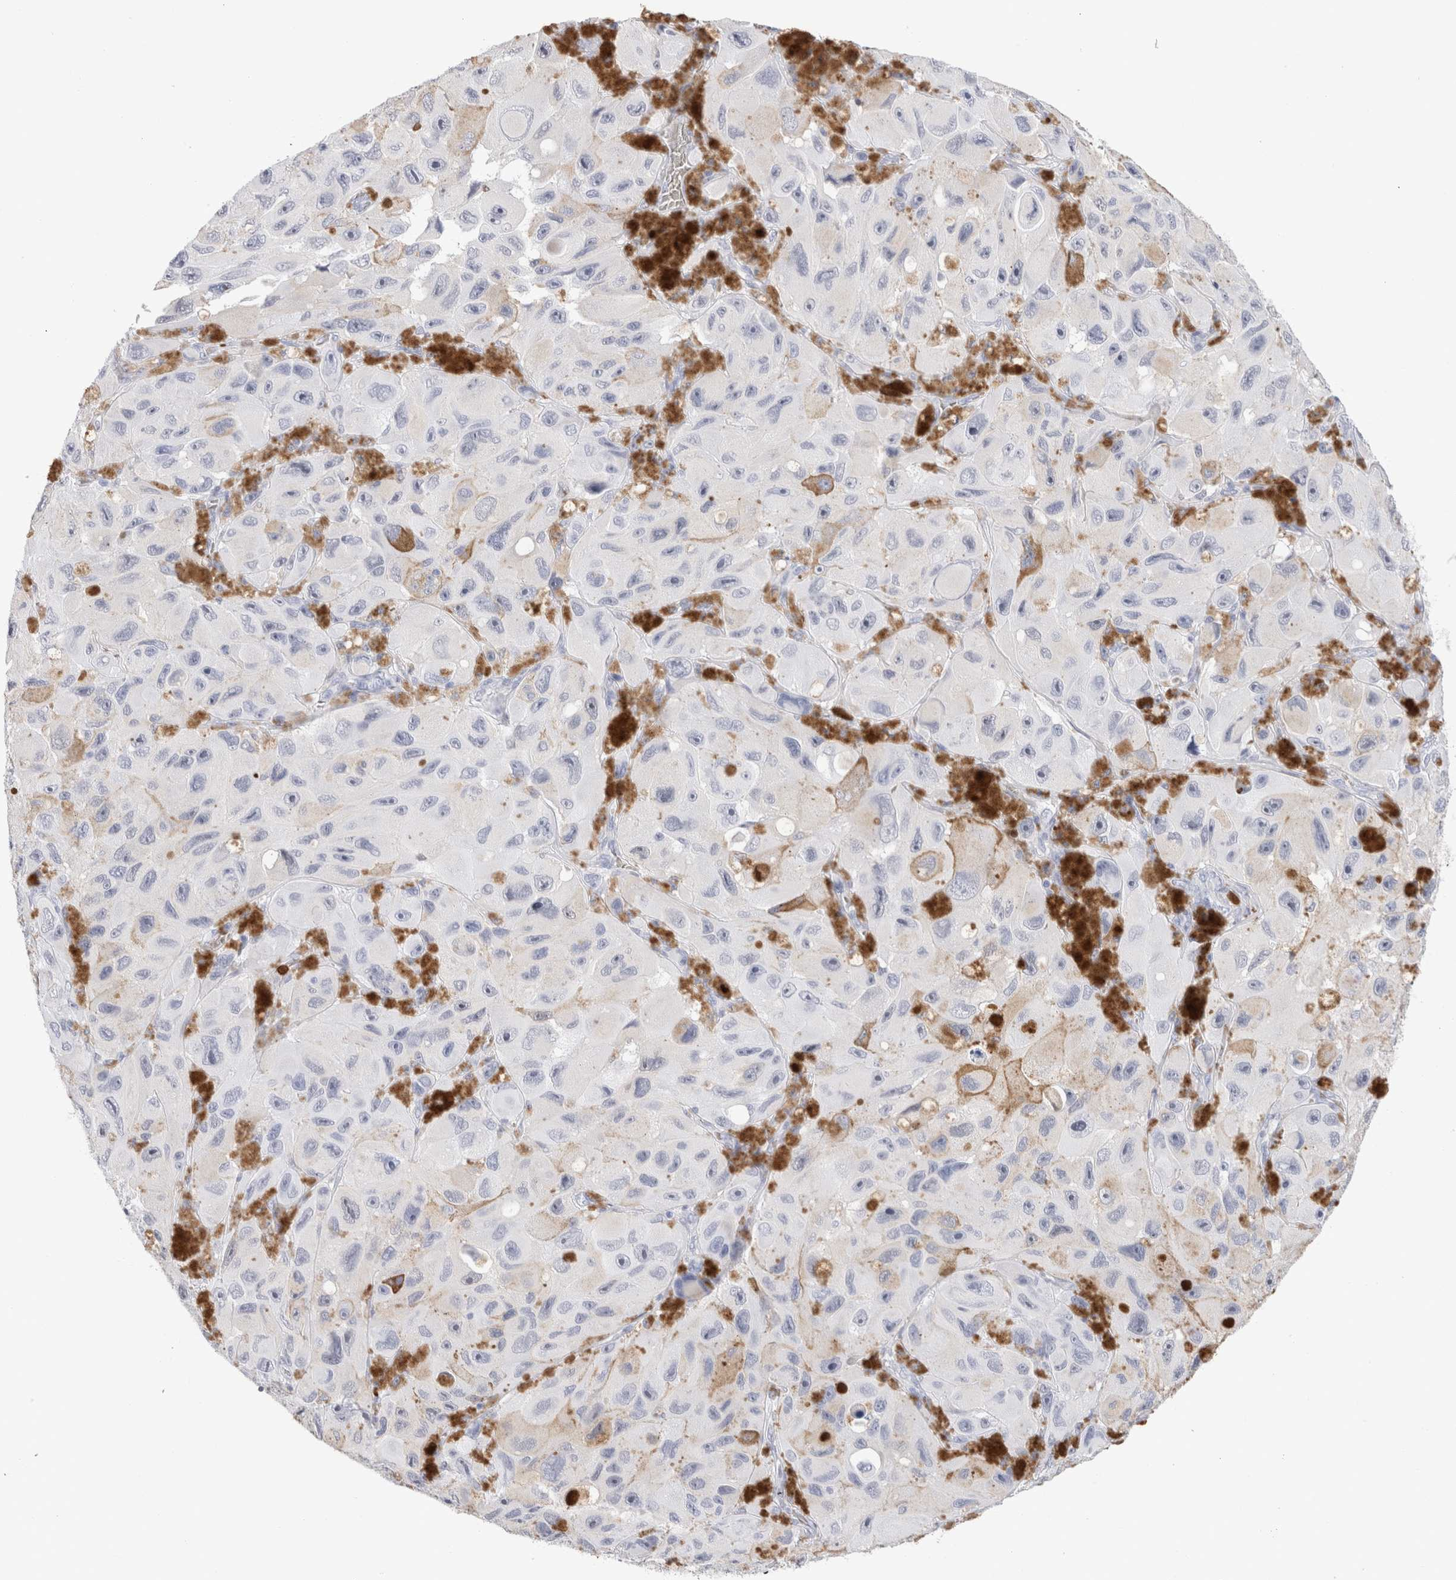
{"staining": {"intensity": "negative", "quantity": "none", "location": "none"}, "tissue": "melanoma", "cell_type": "Tumor cells", "image_type": "cancer", "snomed": [{"axis": "morphology", "description": "Malignant melanoma, NOS"}, {"axis": "topography", "description": "Skin"}], "caption": "There is no significant staining in tumor cells of malignant melanoma.", "gene": "SLC10A5", "patient": {"sex": "female", "age": 73}}